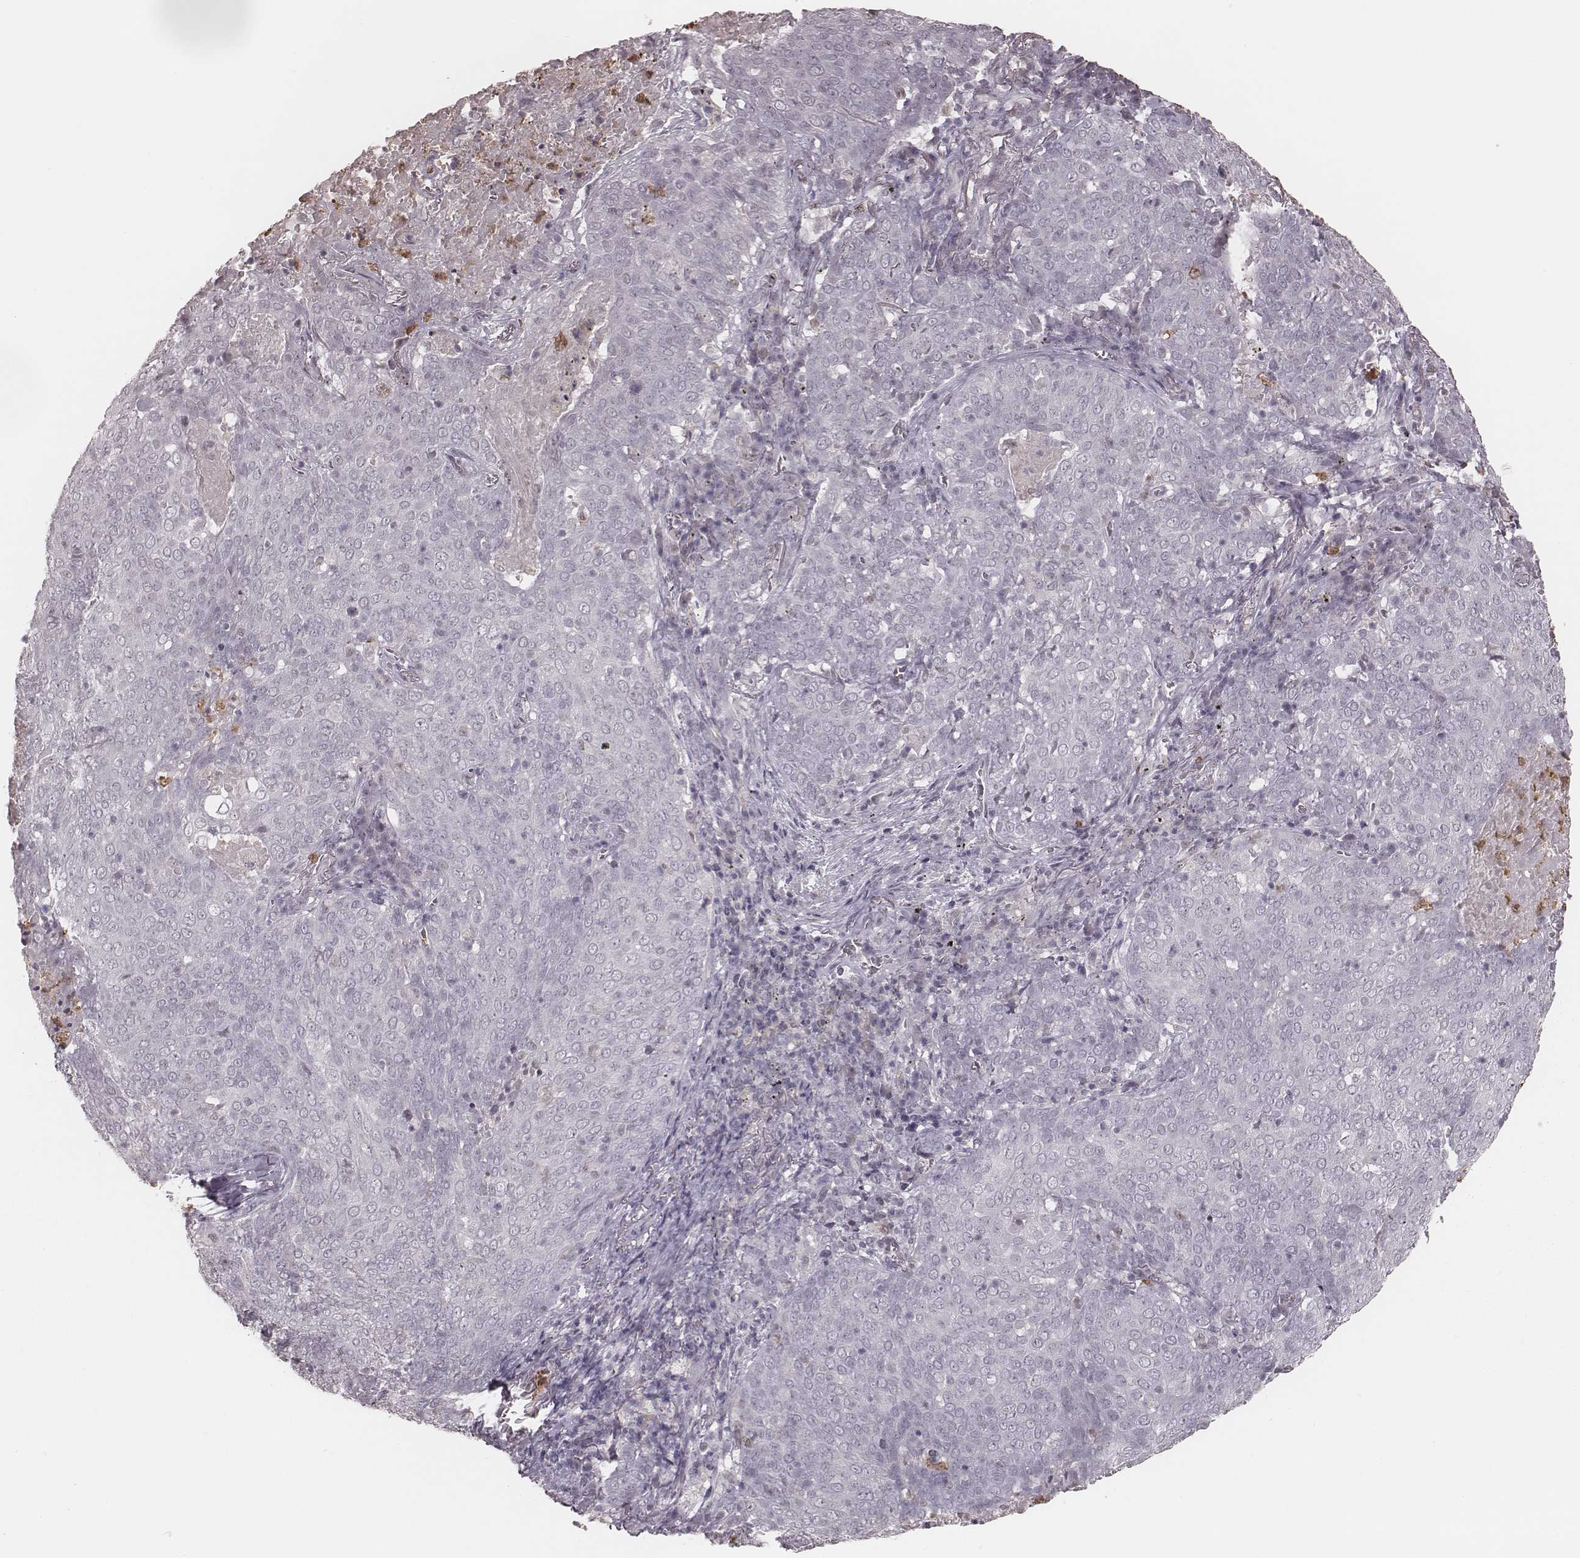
{"staining": {"intensity": "negative", "quantity": "none", "location": "none"}, "tissue": "lung cancer", "cell_type": "Tumor cells", "image_type": "cancer", "snomed": [{"axis": "morphology", "description": "Squamous cell carcinoma, NOS"}, {"axis": "topography", "description": "Lung"}], "caption": "Immunohistochemistry histopathology image of squamous cell carcinoma (lung) stained for a protein (brown), which displays no staining in tumor cells.", "gene": "KITLG", "patient": {"sex": "male", "age": 82}}